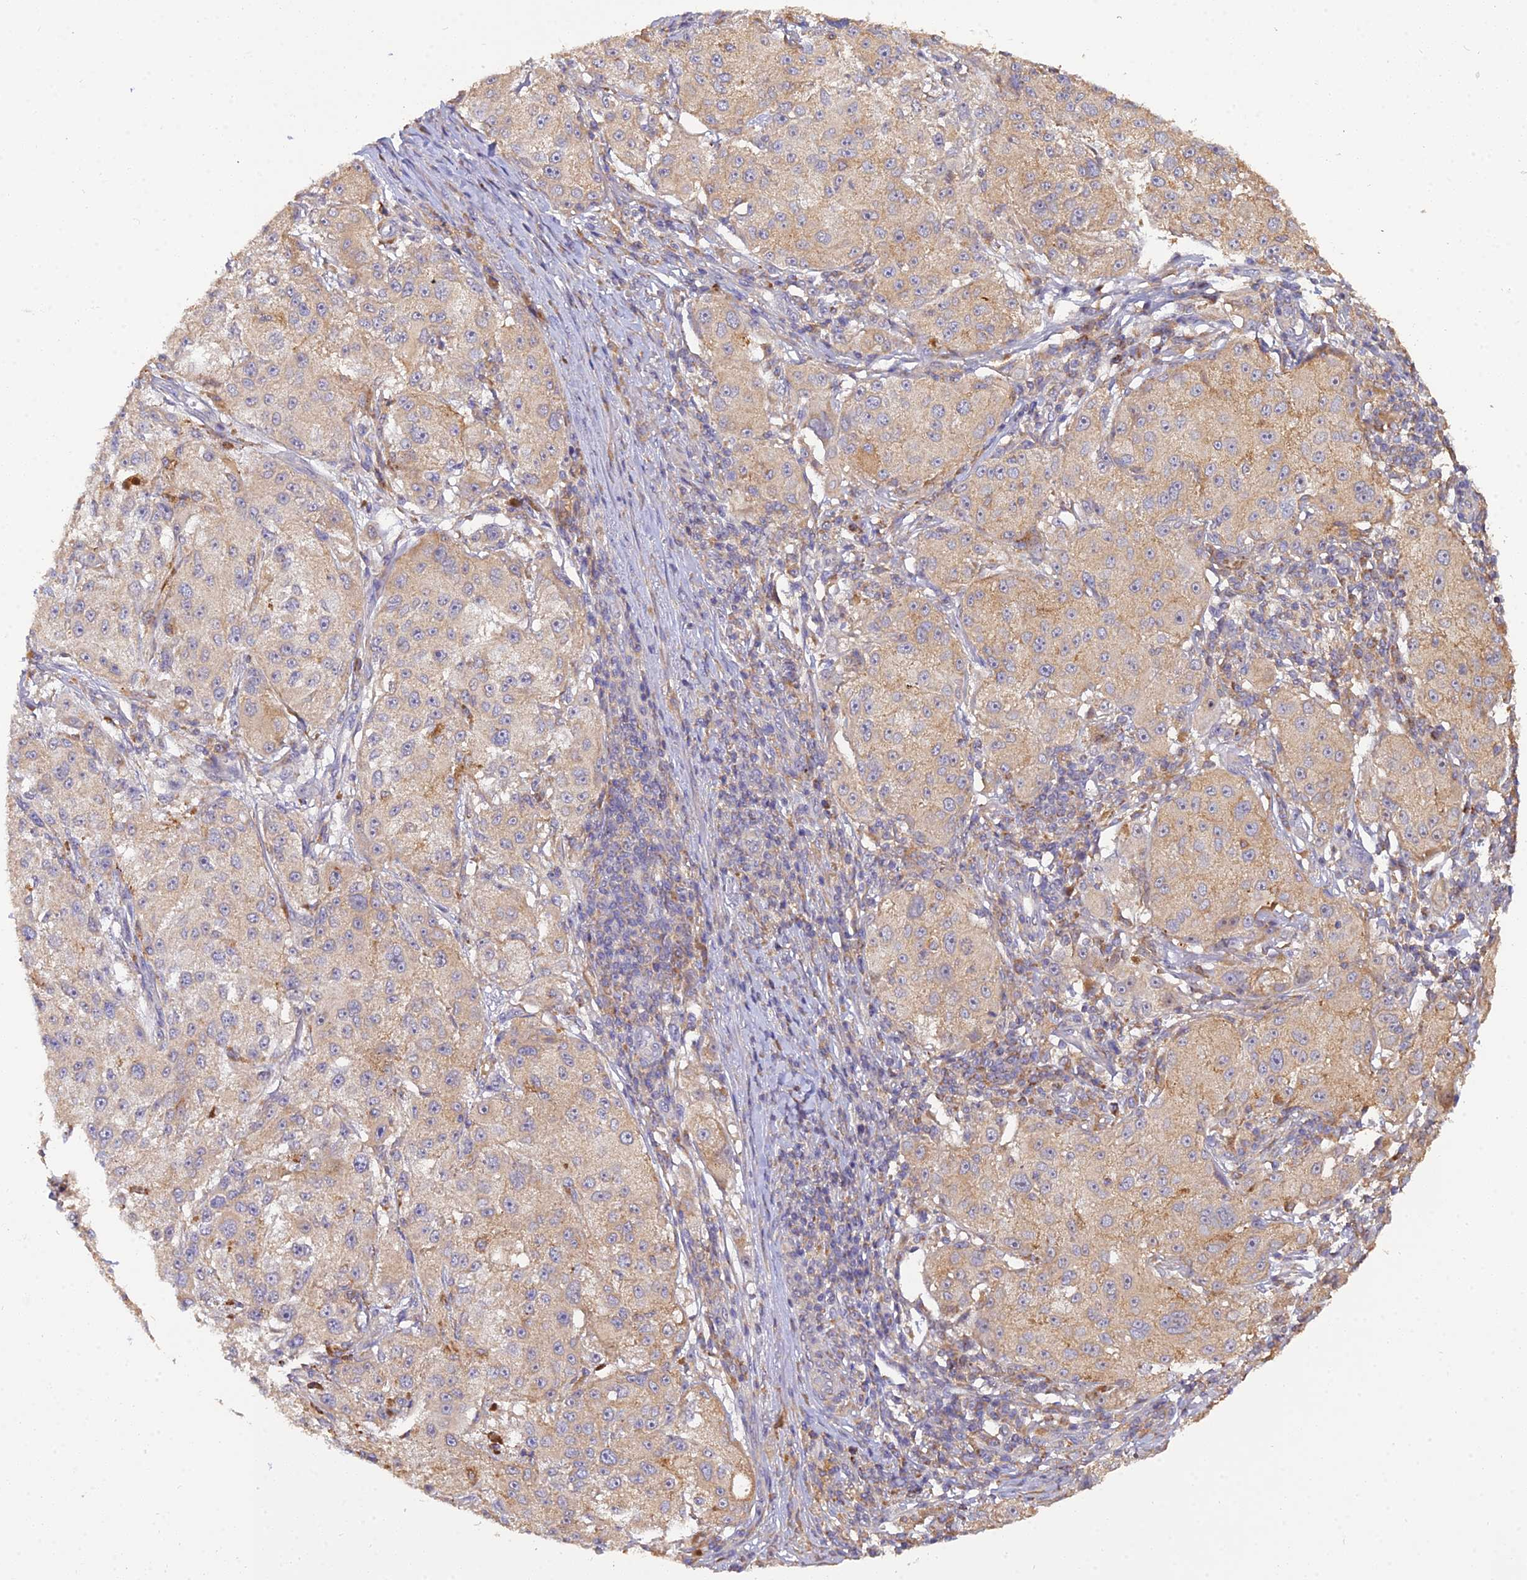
{"staining": {"intensity": "weak", "quantity": ">75%", "location": "cytoplasmic/membranous"}, "tissue": "melanoma", "cell_type": "Tumor cells", "image_type": "cancer", "snomed": [{"axis": "morphology", "description": "Necrosis, NOS"}, {"axis": "morphology", "description": "Malignant melanoma, NOS"}, {"axis": "topography", "description": "Skin"}], "caption": "Immunohistochemical staining of malignant melanoma exhibits low levels of weak cytoplasmic/membranous positivity in about >75% of tumor cells. (brown staining indicates protein expression, while blue staining denotes nuclei).", "gene": "ARL8B", "patient": {"sex": "female", "age": 87}}